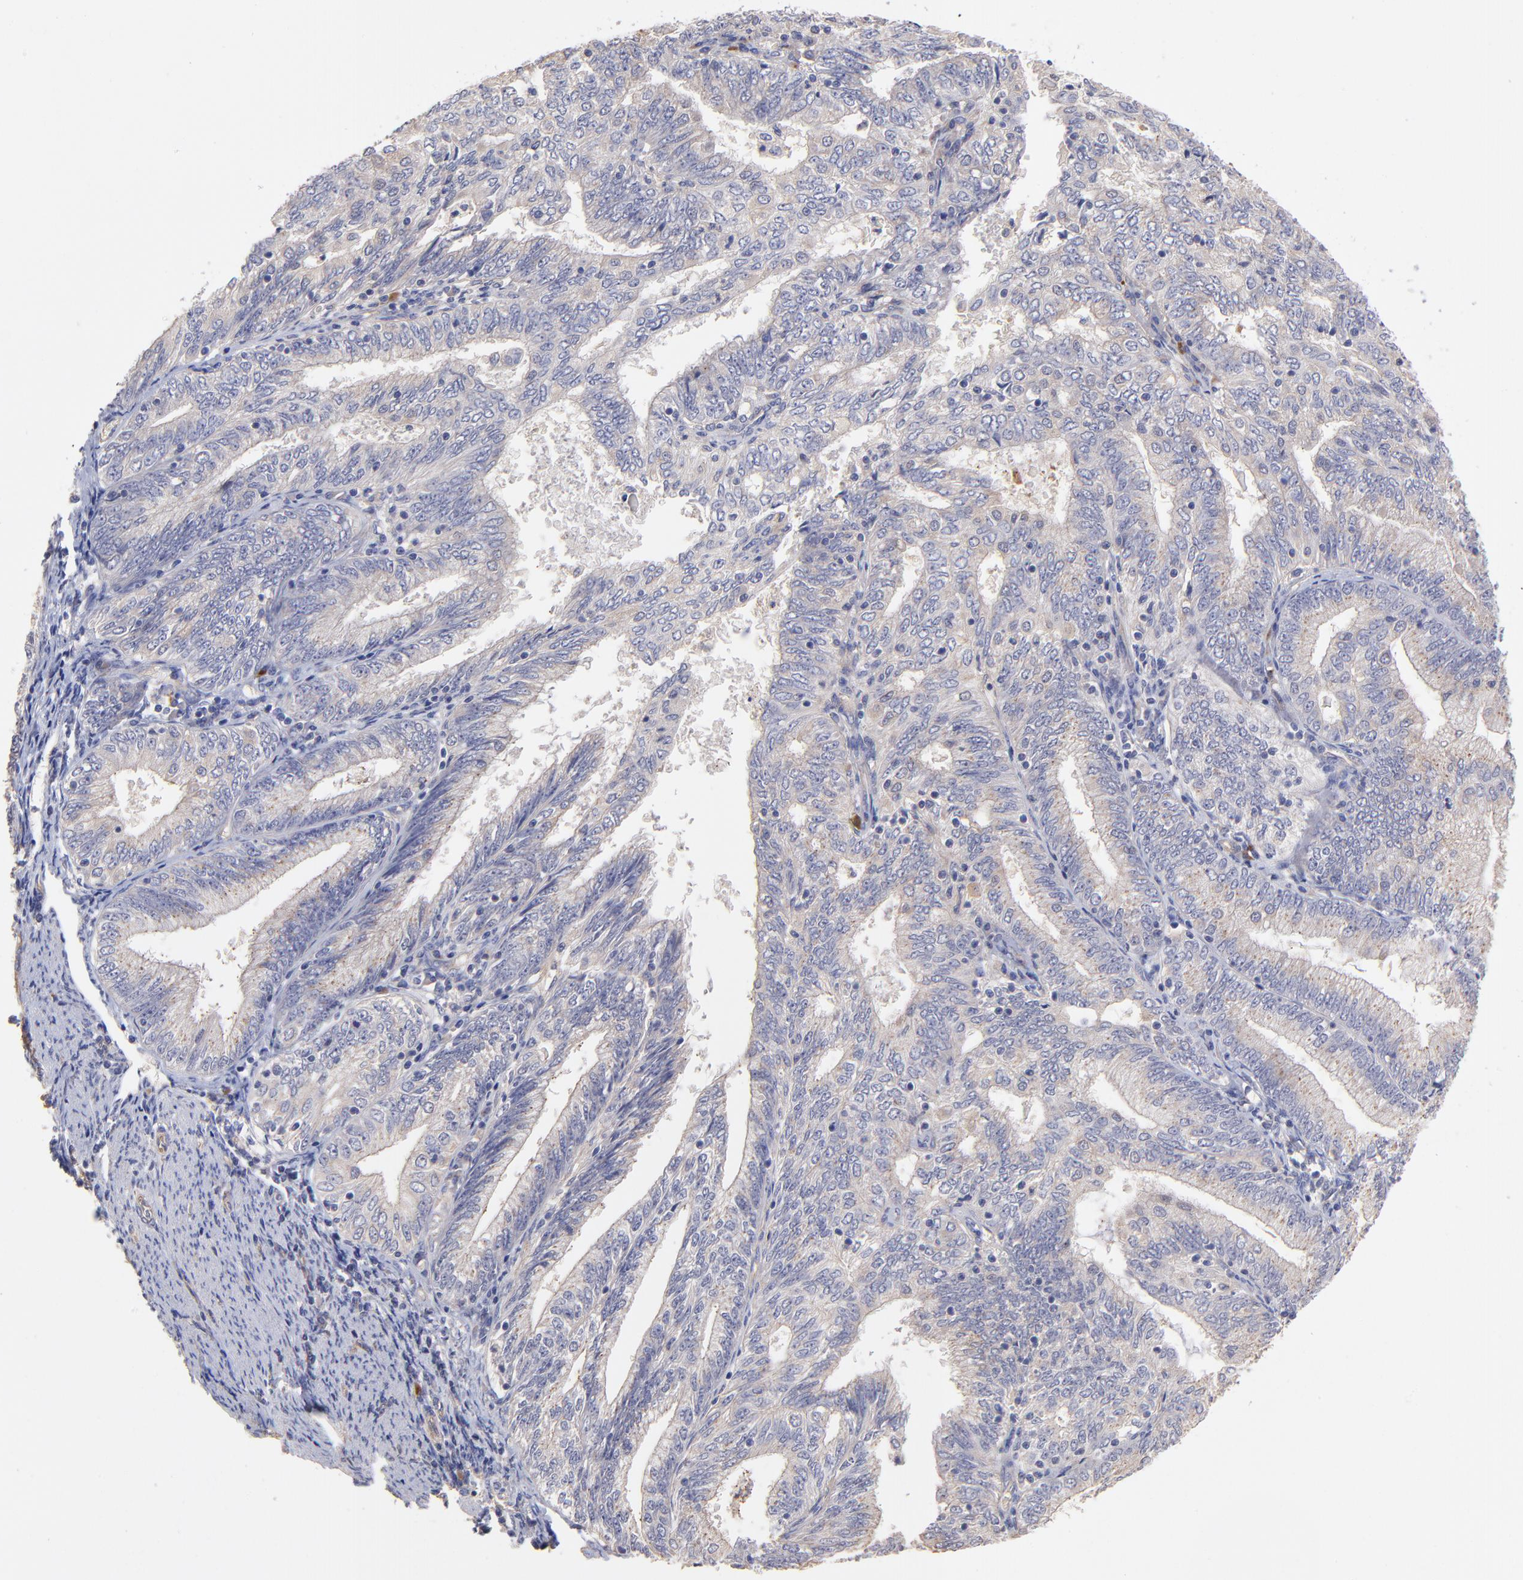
{"staining": {"intensity": "negative", "quantity": "none", "location": "none"}, "tissue": "endometrial cancer", "cell_type": "Tumor cells", "image_type": "cancer", "snomed": [{"axis": "morphology", "description": "Adenocarcinoma, NOS"}, {"axis": "topography", "description": "Endometrium"}], "caption": "Histopathology image shows no significant protein positivity in tumor cells of adenocarcinoma (endometrial).", "gene": "ASB7", "patient": {"sex": "female", "age": 69}}